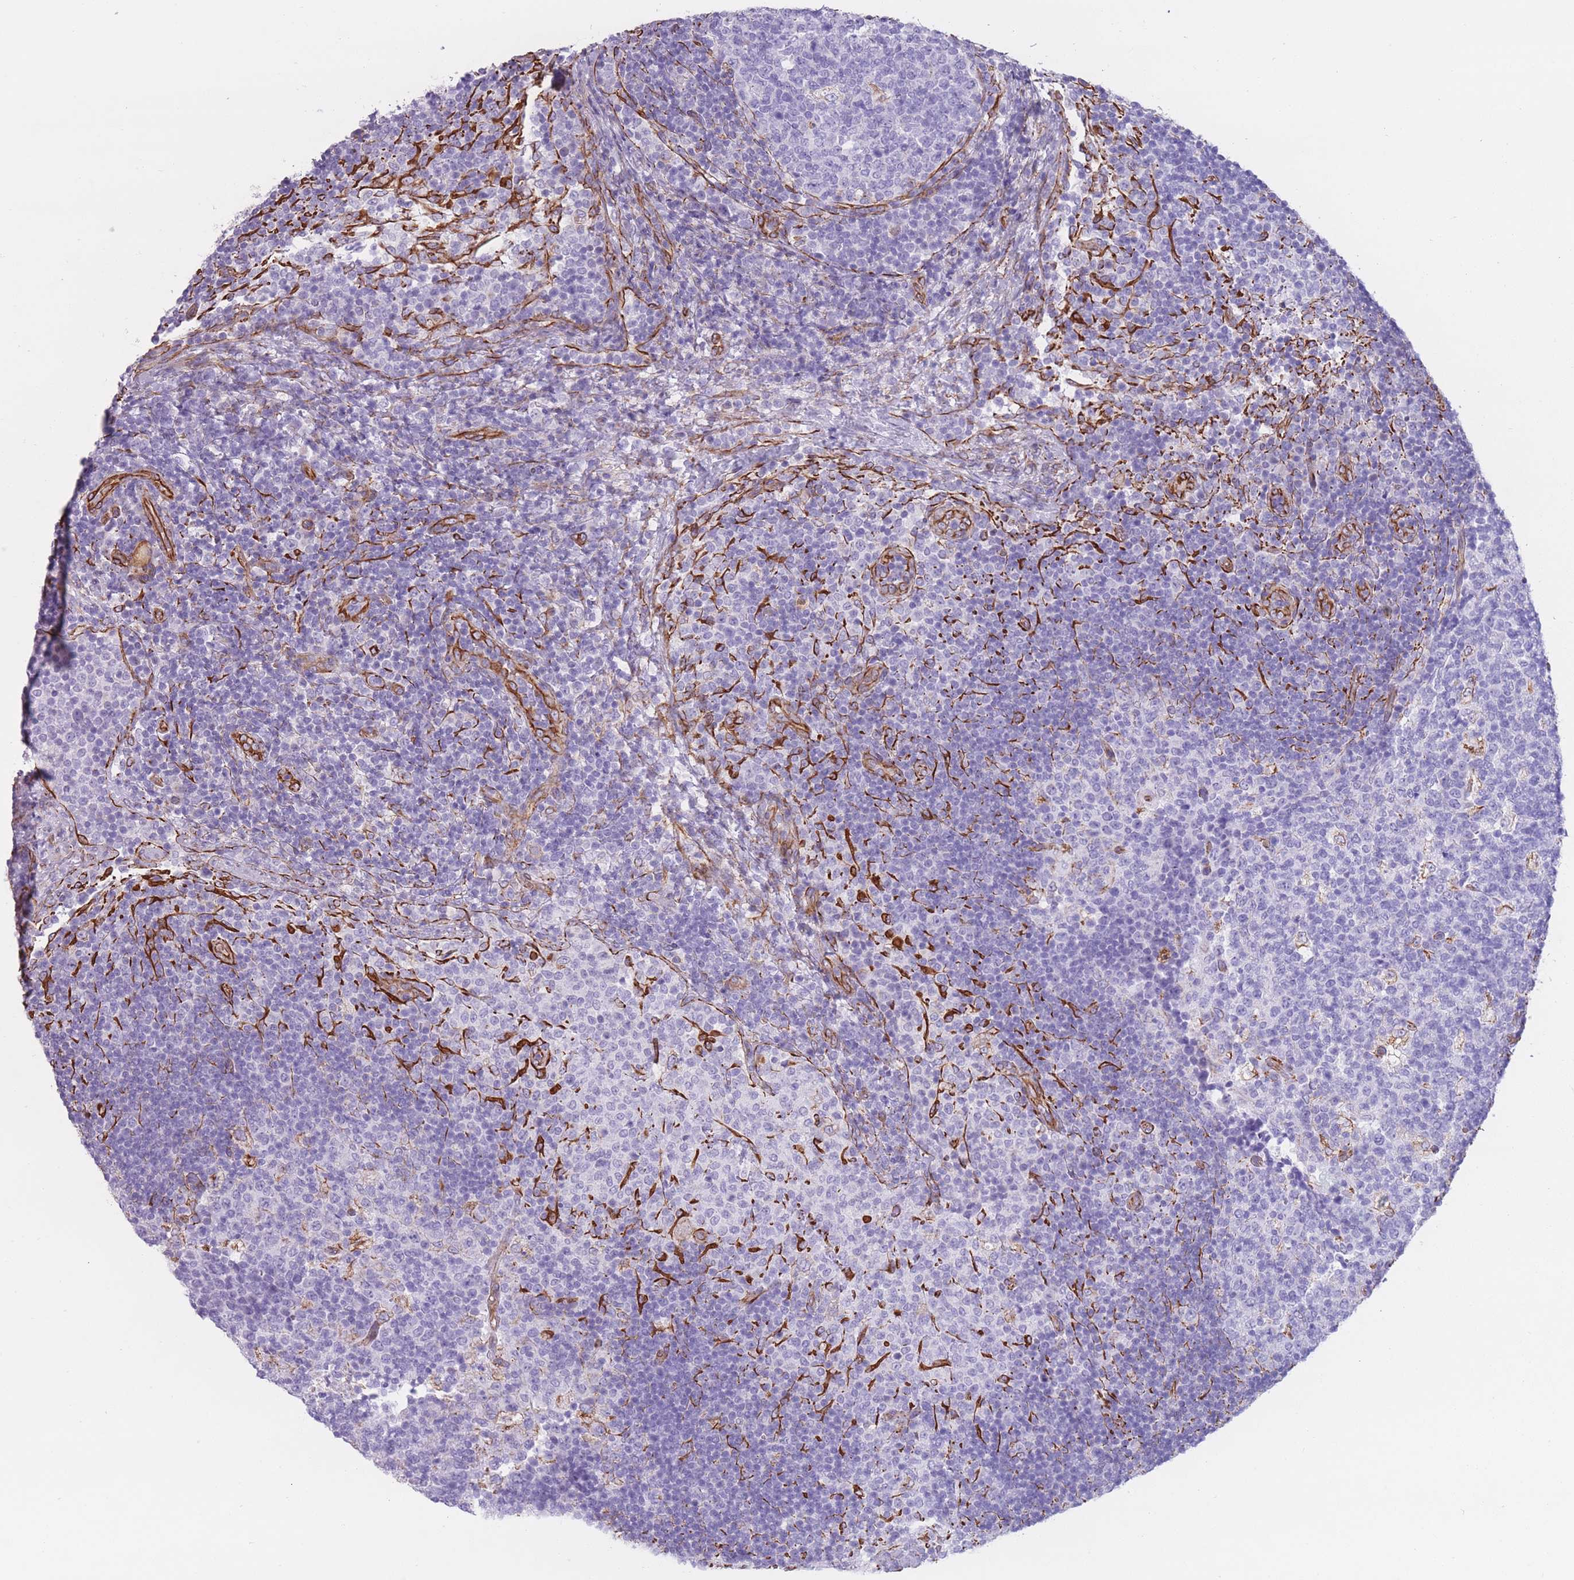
{"staining": {"intensity": "negative", "quantity": "none", "location": "none"}, "tissue": "lymph node", "cell_type": "Germinal center cells", "image_type": "normal", "snomed": [{"axis": "morphology", "description": "Normal tissue, NOS"}, {"axis": "topography", "description": "Lymph node"}], "caption": "The micrograph displays no staining of germinal center cells in benign lymph node. (Stains: DAB immunohistochemistry with hematoxylin counter stain, Microscopy: brightfield microscopy at high magnification).", "gene": "ATP5MF", "patient": {"sex": "female", "age": 31}}